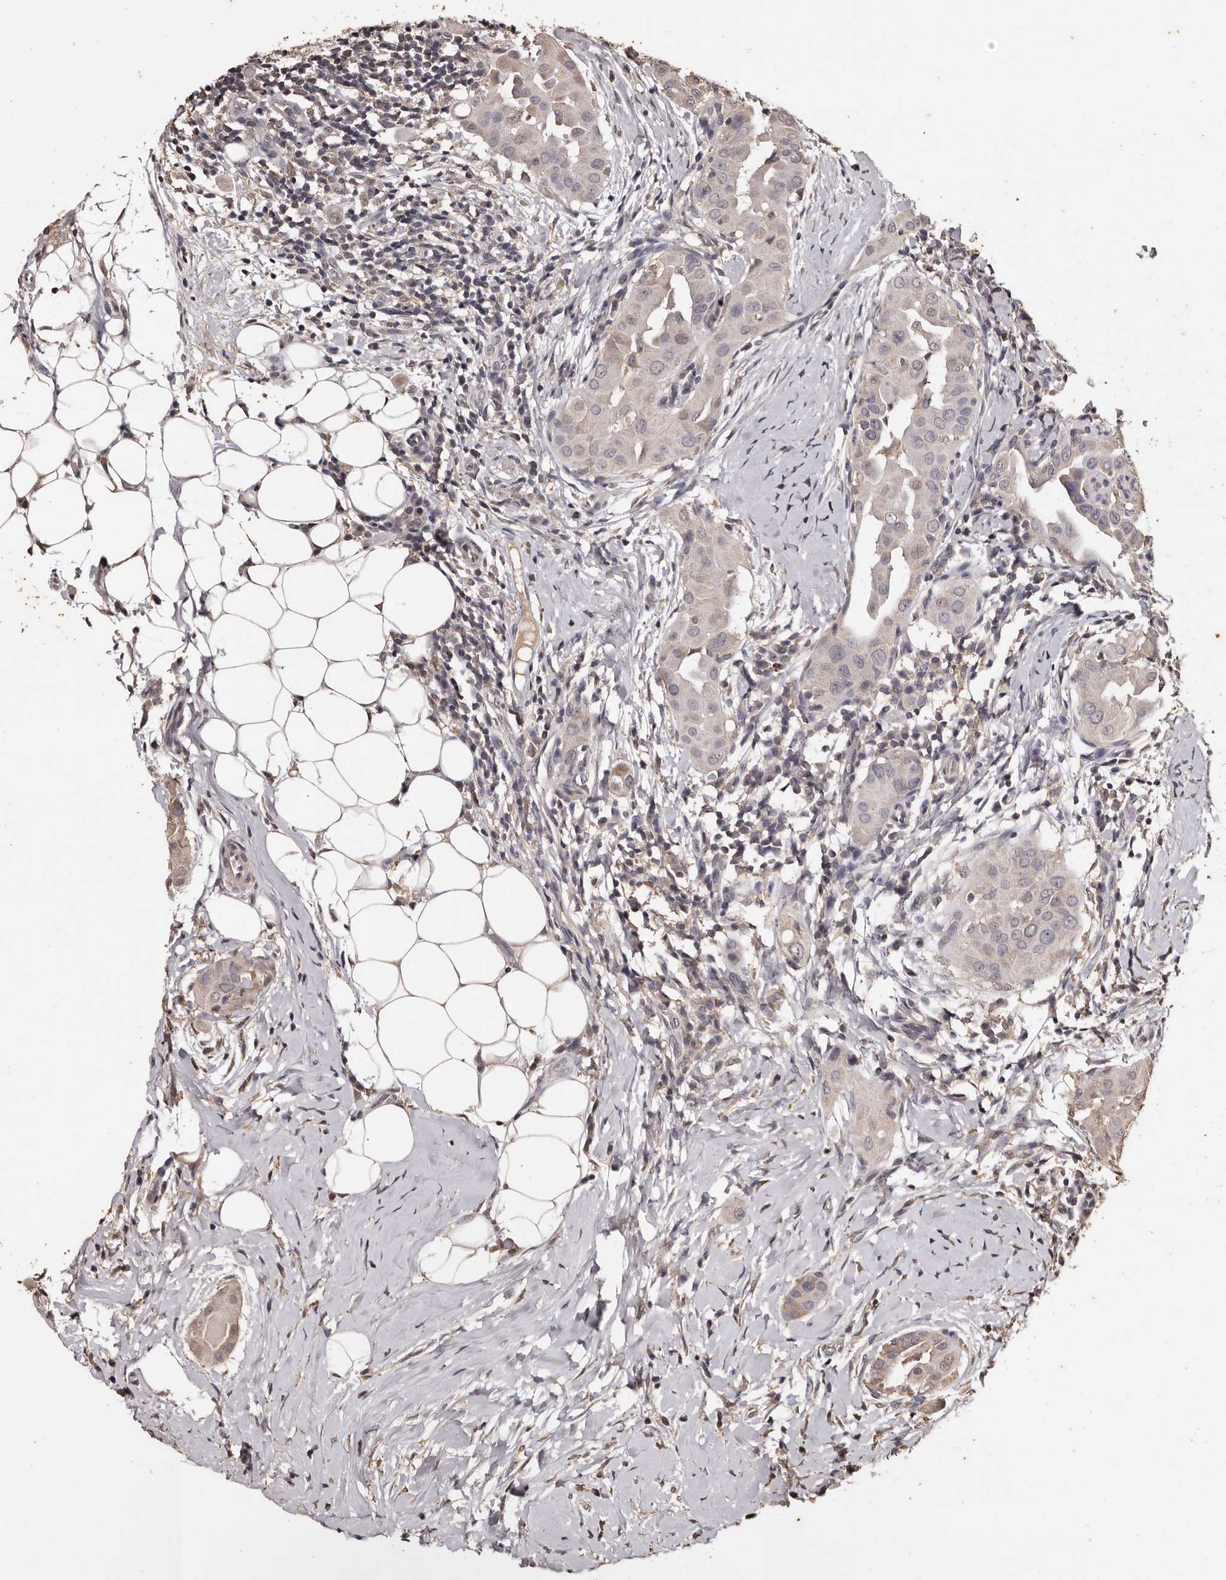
{"staining": {"intensity": "weak", "quantity": "<25%", "location": "cytoplasmic/membranous,nuclear"}, "tissue": "thyroid cancer", "cell_type": "Tumor cells", "image_type": "cancer", "snomed": [{"axis": "morphology", "description": "Papillary adenocarcinoma, NOS"}, {"axis": "topography", "description": "Thyroid gland"}], "caption": "This image is of papillary adenocarcinoma (thyroid) stained with immunohistochemistry (IHC) to label a protein in brown with the nuclei are counter-stained blue. There is no positivity in tumor cells.", "gene": "NAV1", "patient": {"sex": "male", "age": 33}}